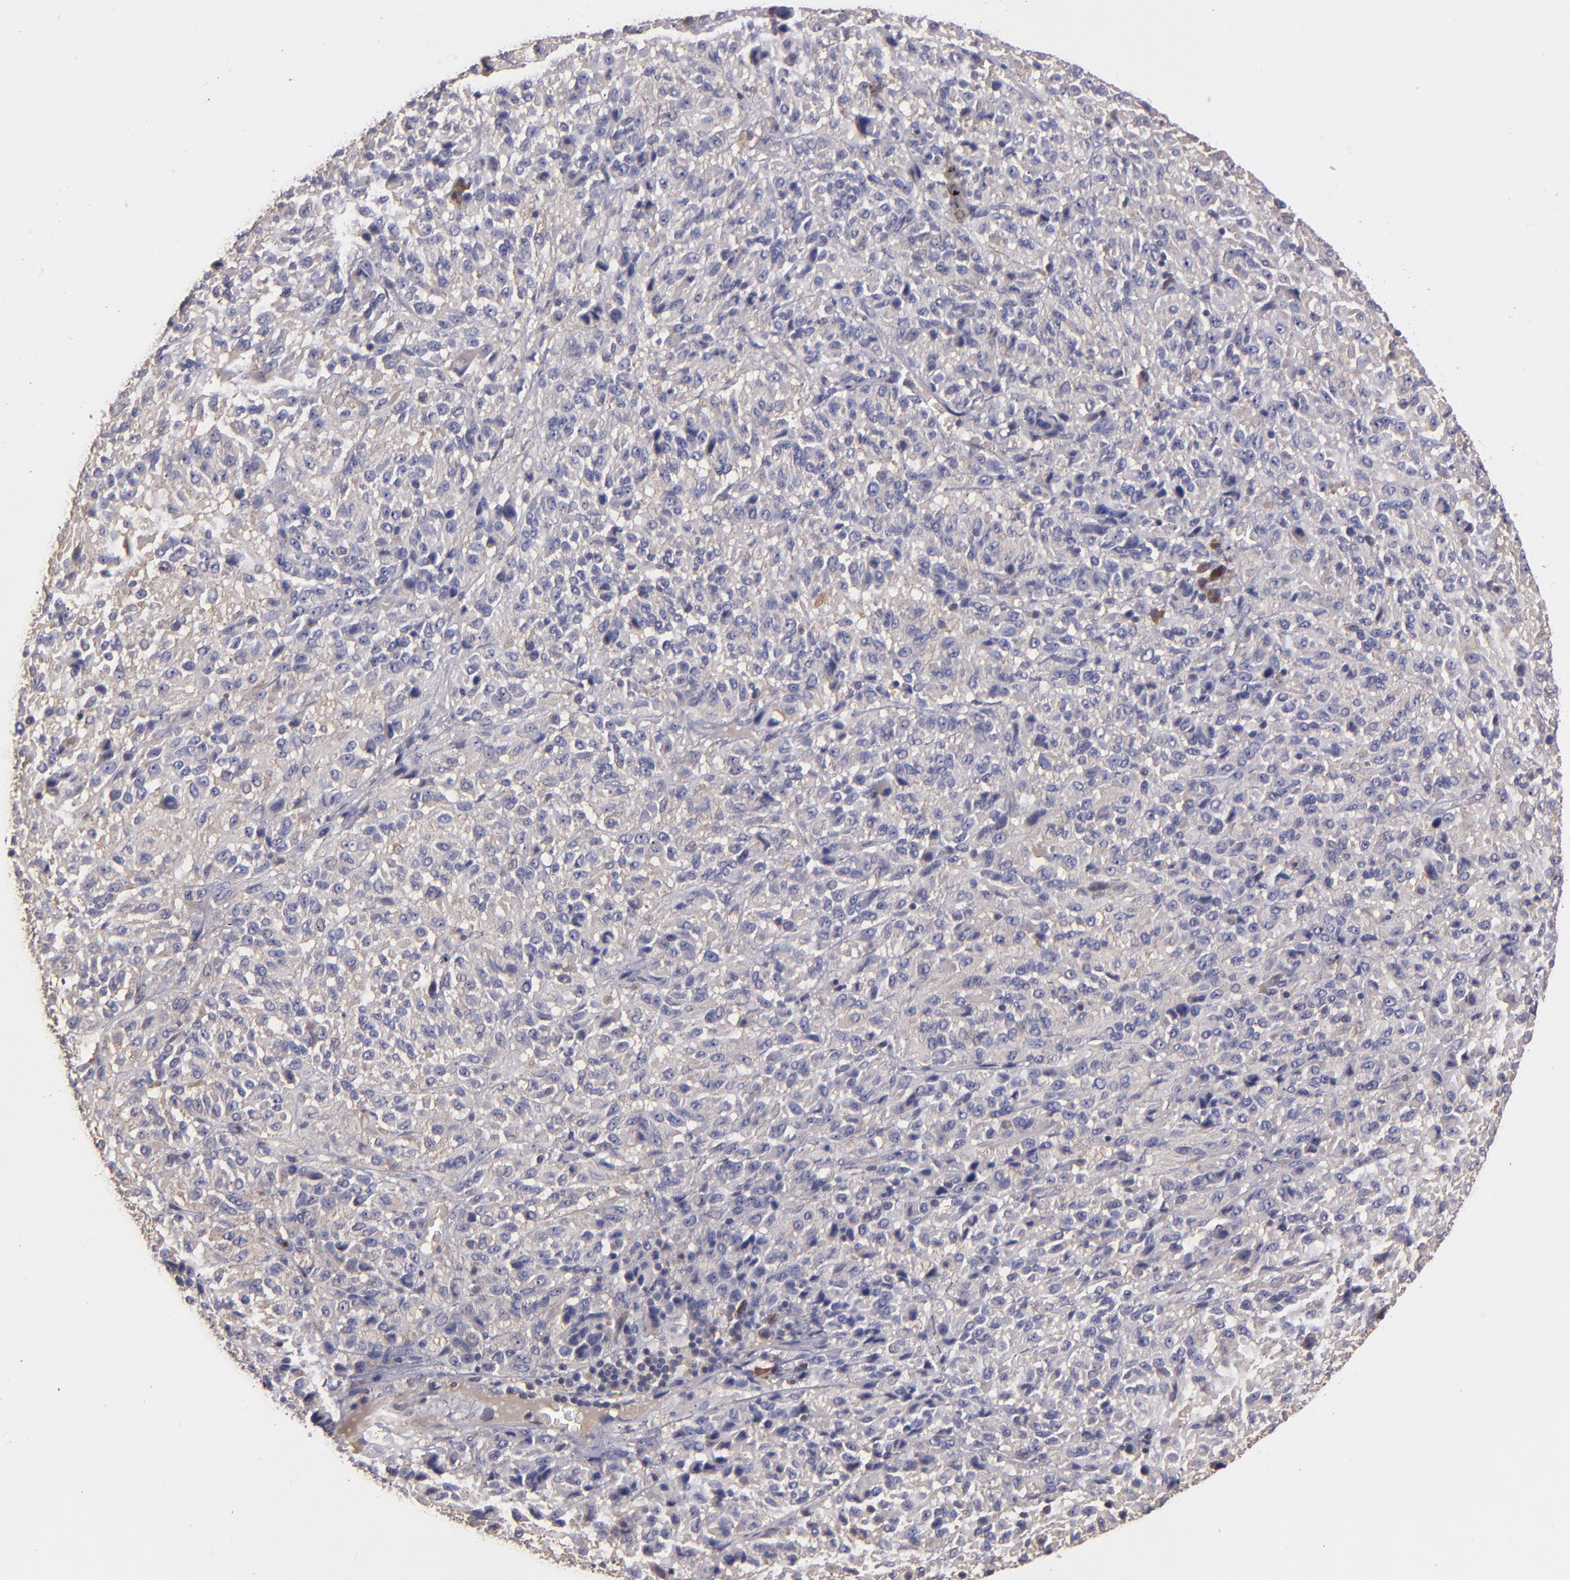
{"staining": {"intensity": "weak", "quantity": "25%-75%", "location": "cytoplasmic/membranous"}, "tissue": "melanoma", "cell_type": "Tumor cells", "image_type": "cancer", "snomed": [{"axis": "morphology", "description": "Malignant melanoma, Metastatic site"}, {"axis": "topography", "description": "Lung"}], "caption": "Human melanoma stained with a brown dye displays weak cytoplasmic/membranous positive expression in about 25%-75% of tumor cells.", "gene": "CARS1", "patient": {"sex": "male", "age": 64}}